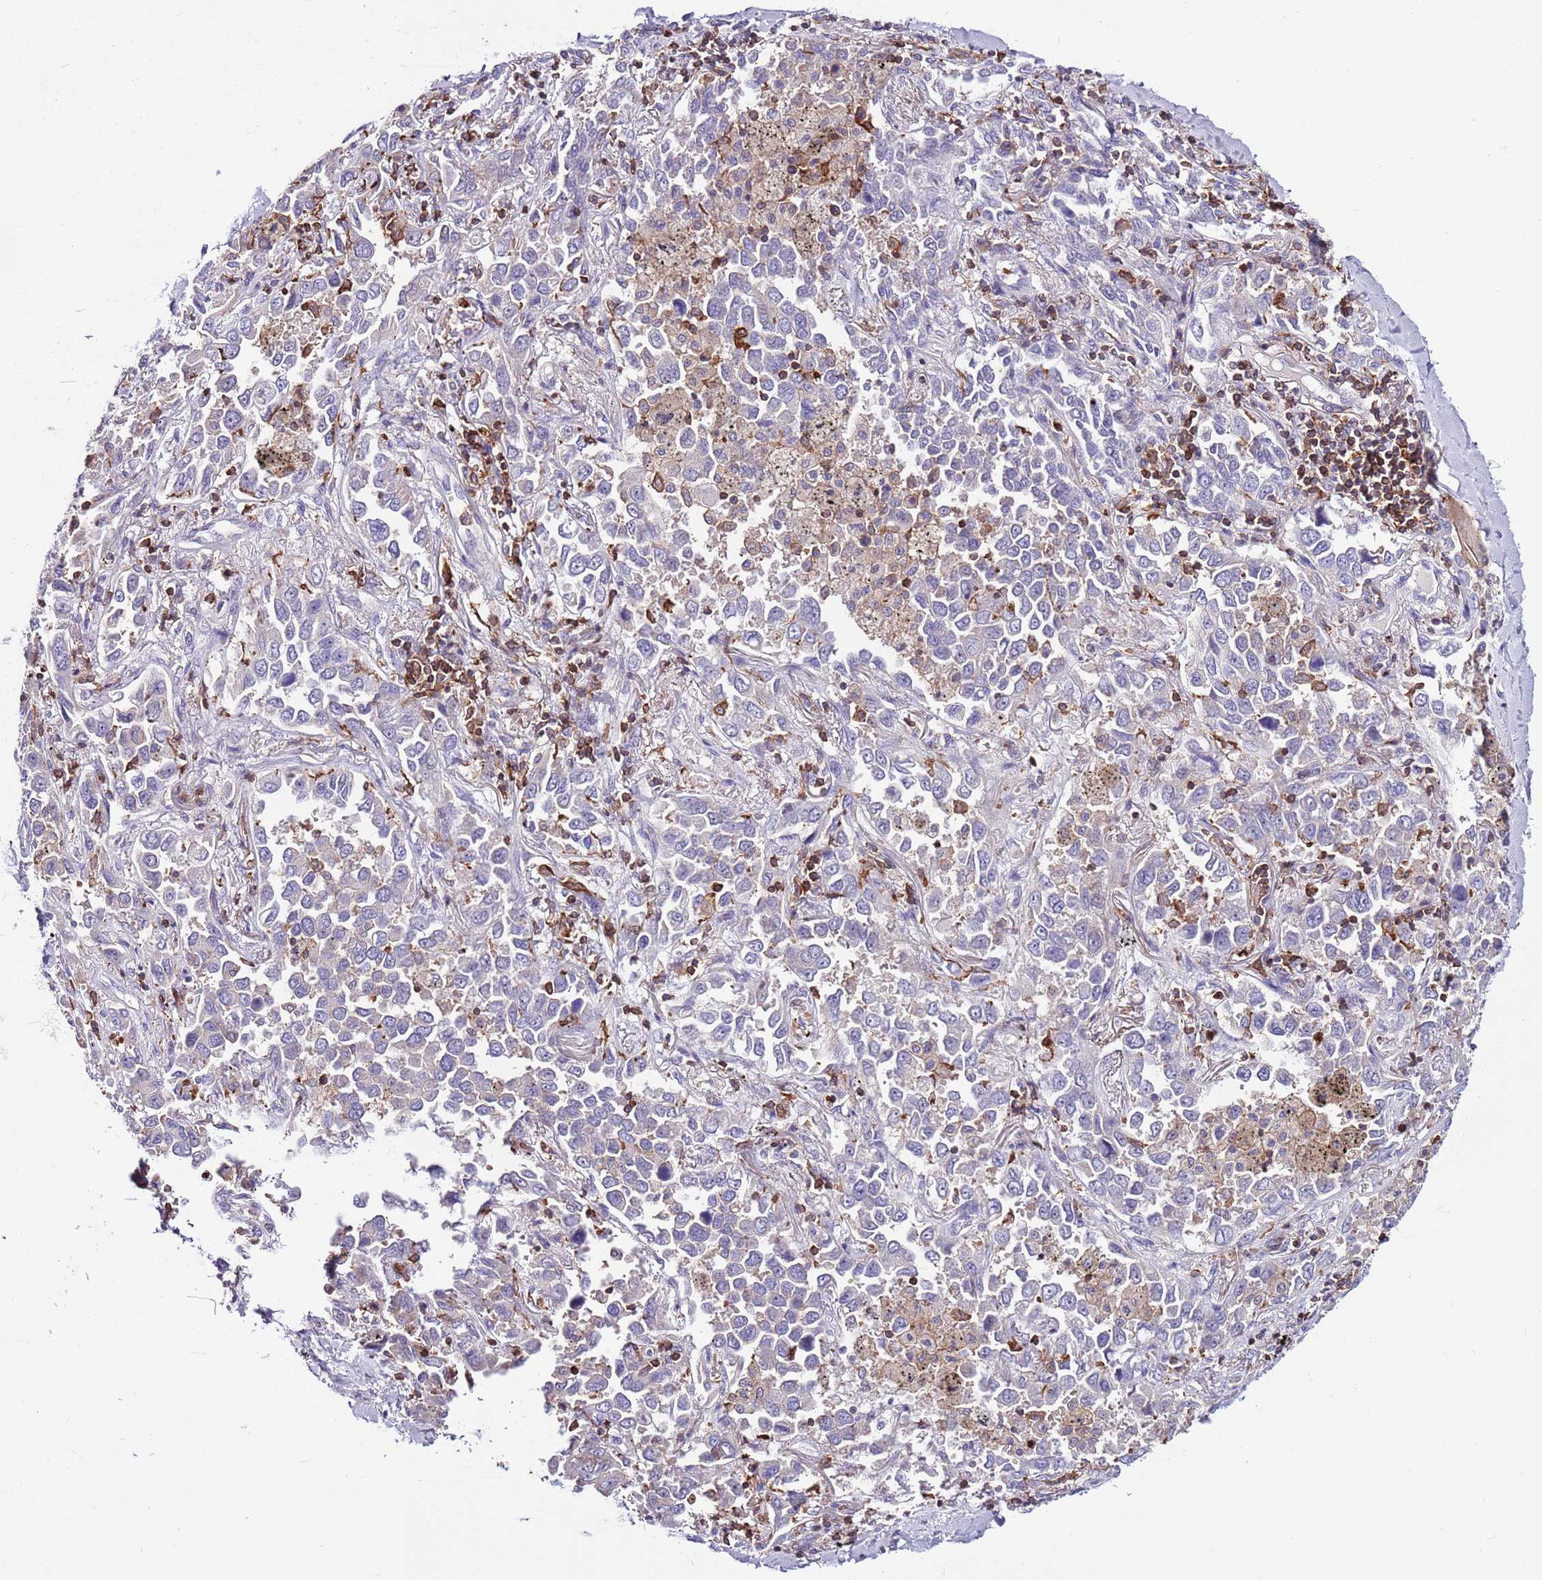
{"staining": {"intensity": "negative", "quantity": "none", "location": "none"}, "tissue": "lung cancer", "cell_type": "Tumor cells", "image_type": "cancer", "snomed": [{"axis": "morphology", "description": "Adenocarcinoma, NOS"}, {"axis": "topography", "description": "Lung"}], "caption": "Tumor cells are negative for protein expression in human lung cancer.", "gene": "ZSWIM1", "patient": {"sex": "male", "age": 67}}